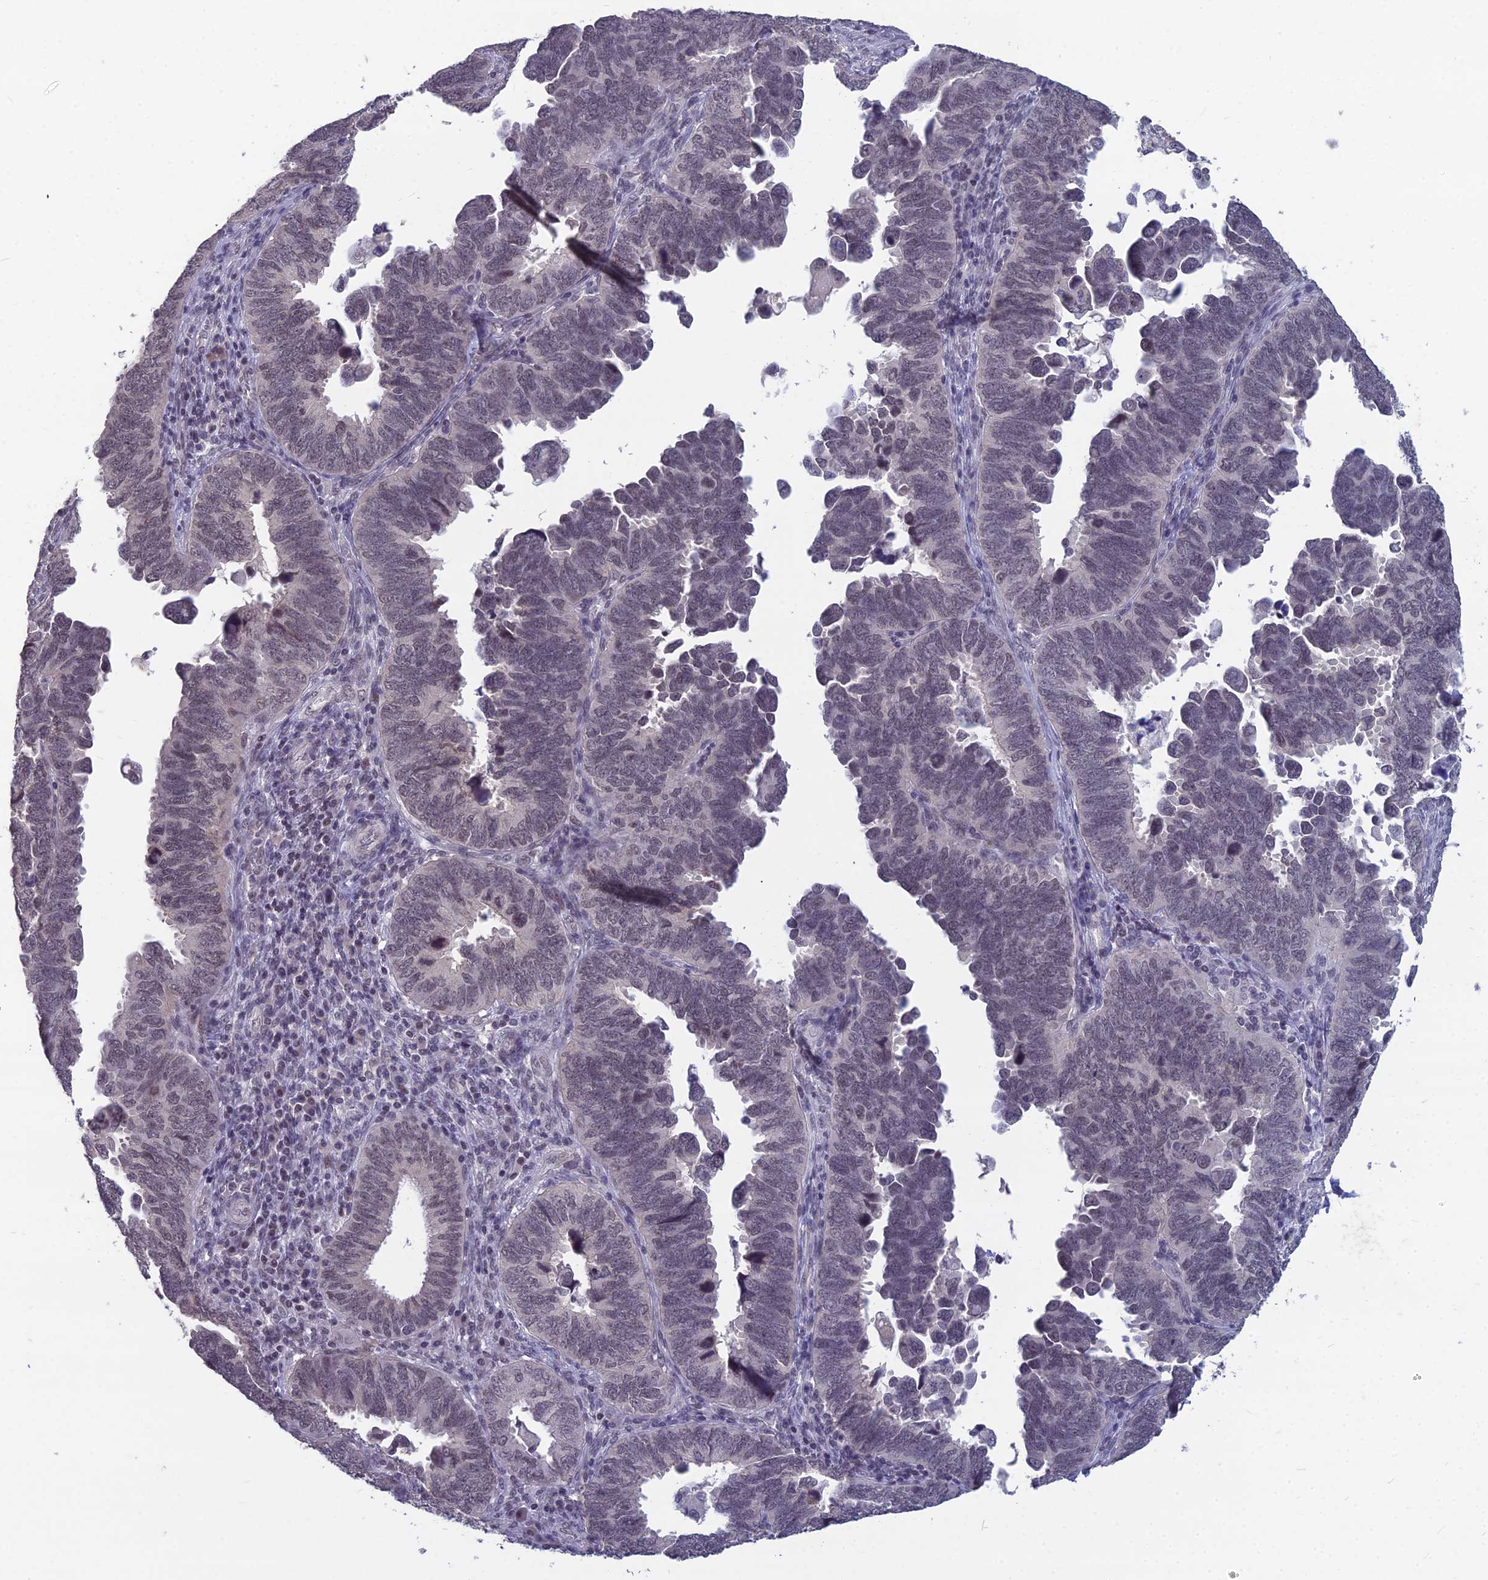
{"staining": {"intensity": "negative", "quantity": "none", "location": "none"}, "tissue": "endometrial cancer", "cell_type": "Tumor cells", "image_type": "cancer", "snomed": [{"axis": "morphology", "description": "Adenocarcinoma, NOS"}, {"axis": "topography", "description": "Endometrium"}], "caption": "This is an IHC histopathology image of human endometrial cancer (adenocarcinoma). There is no staining in tumor cells.", "gene": "KAT7", "patient": {"sex": "female", "age": 79}}